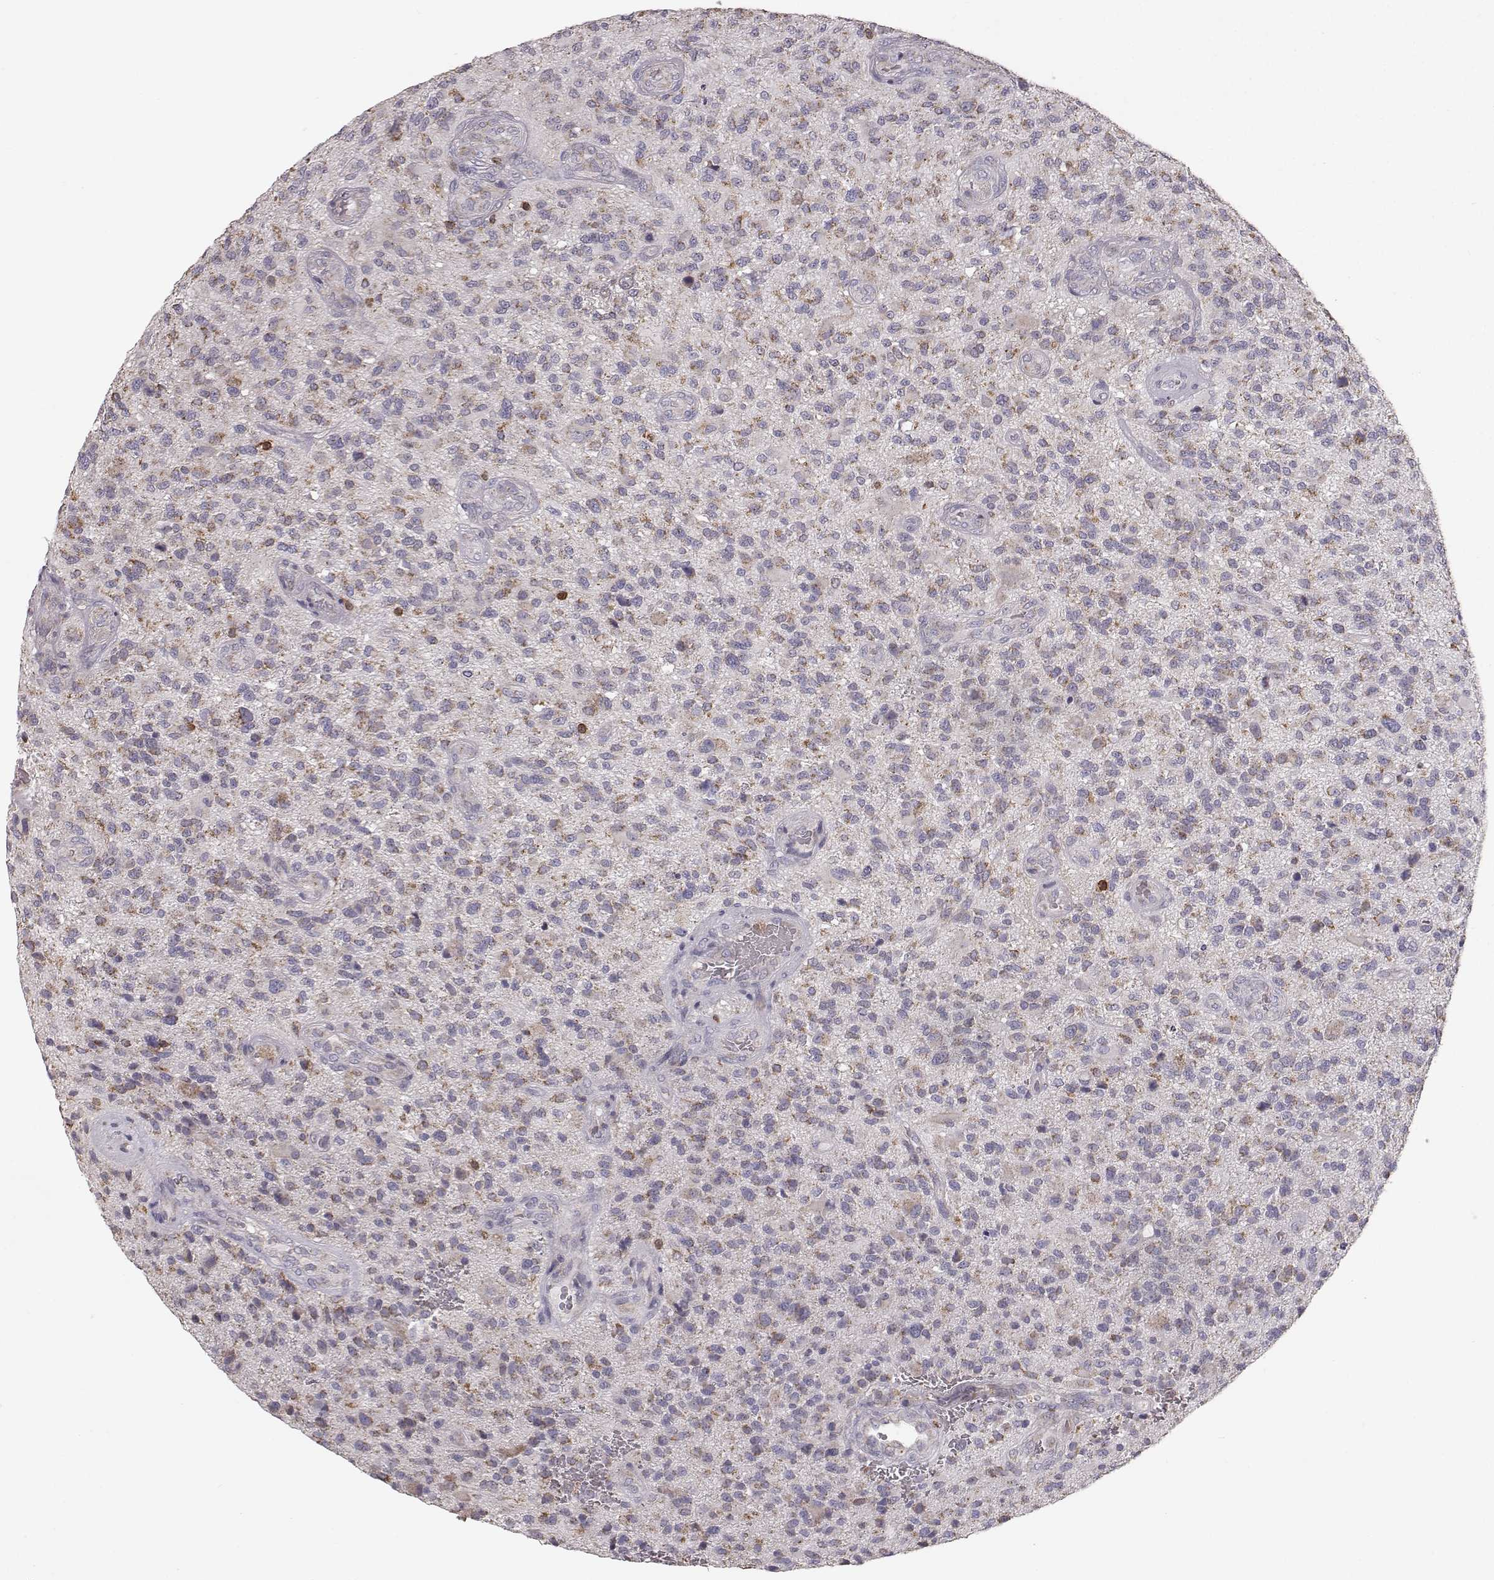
{"staining": {"intensity": "weak", "quantity": ">75%", "location": "cytoplasmic/membranous"}, "tissue": "glioma", "cell_type": "Tumor cells", "image_type": "cancer", "snomed": [{"axis": "morphology", "description": "Glioma, malignant, High grade"}, {"axis": "topography", "description": "Brain"}], "caption": "Protein expression analysis of high-grade glioma (malignant) displays weak cytoplasmic/membranous expression in about >75% of tumor cells.", "gene": "GRAP2", "patient": {"sex": "male", "age": 47}}